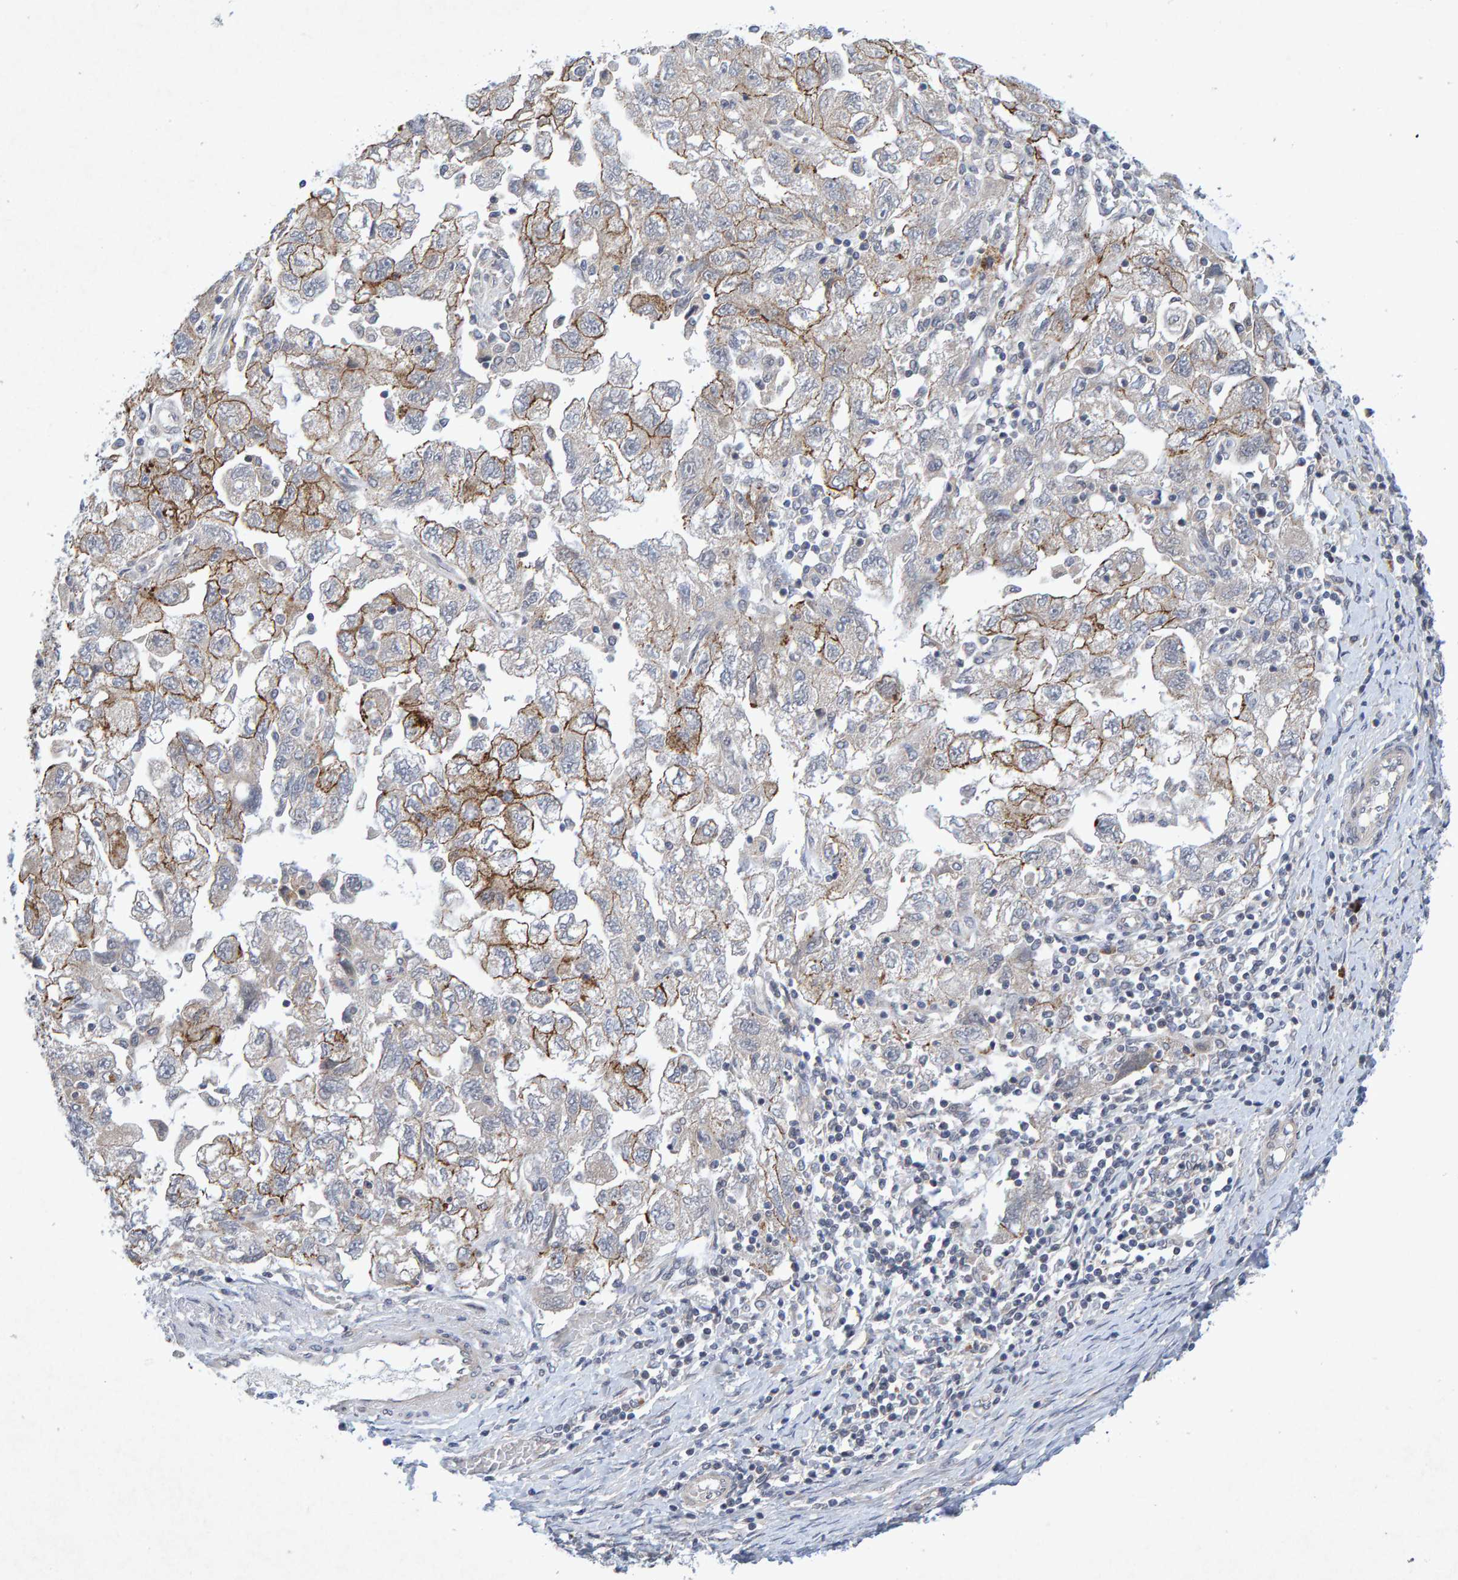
{"staining": {"intensity": "moderate", "quantity": "25%-75%", "location": "cytoplasmic/membranous"}, "tissue": "ovarian cancer", "cell_type": "Tumor cells", "image_type": "cancer", "snomed": [{"axis": "morphology", "description": "Carcinoma, NOS"}, {"axis": "morphology", "description": "Cystadenocarcinoma, serous, NOS"}, {"axis": "topography", "description": "Ovary"}], "caption": "The micrograph exhibits staining of ovarian cancer, revealing moderate cytoplasmic/membranous protein positivity (brown color) within tumor cells.", "gene": "CDH2", "patient": {"sex": "female", "age": 69}}